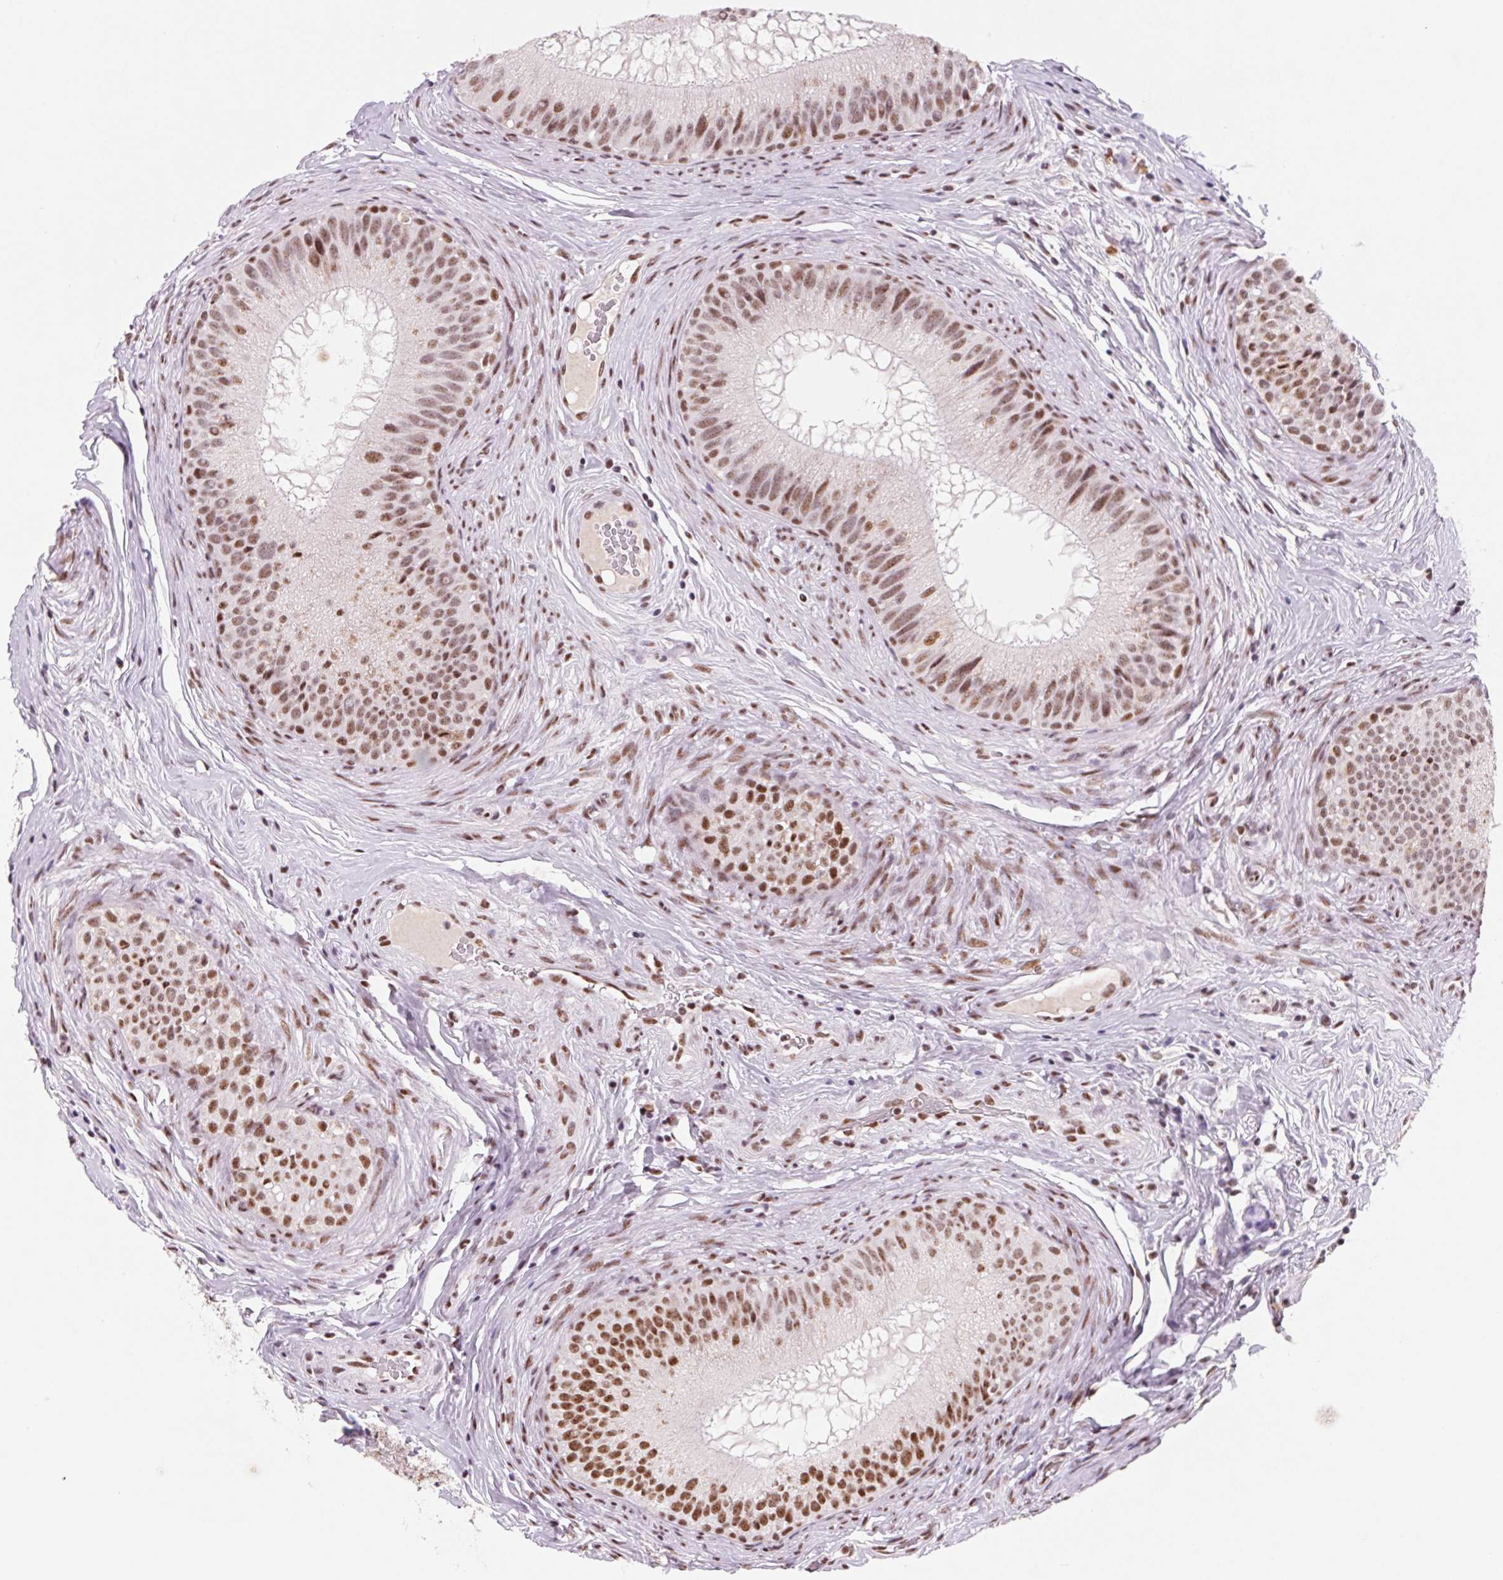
{"staining": {"intensity": "moderate", "quantity": ">75%", "location": "nuclear"}, "tissue": "epididymis", "cell_type": "Glandular cells", "image_type": "normal", "snomed": [{"axis": "morphology", "description": "Normal tissue, NOS"}, {"axis": "topography", "description": "Epididymis"}], "caption": "Protein expression analysis of unremarkable epididymis reveals moderate nuclear expression in about >75% of glandular cells. (IHC, brightfield microscopy, high magnification).", "gene": "DPPA5", "patient": {"sex": "male", "age": 34}}